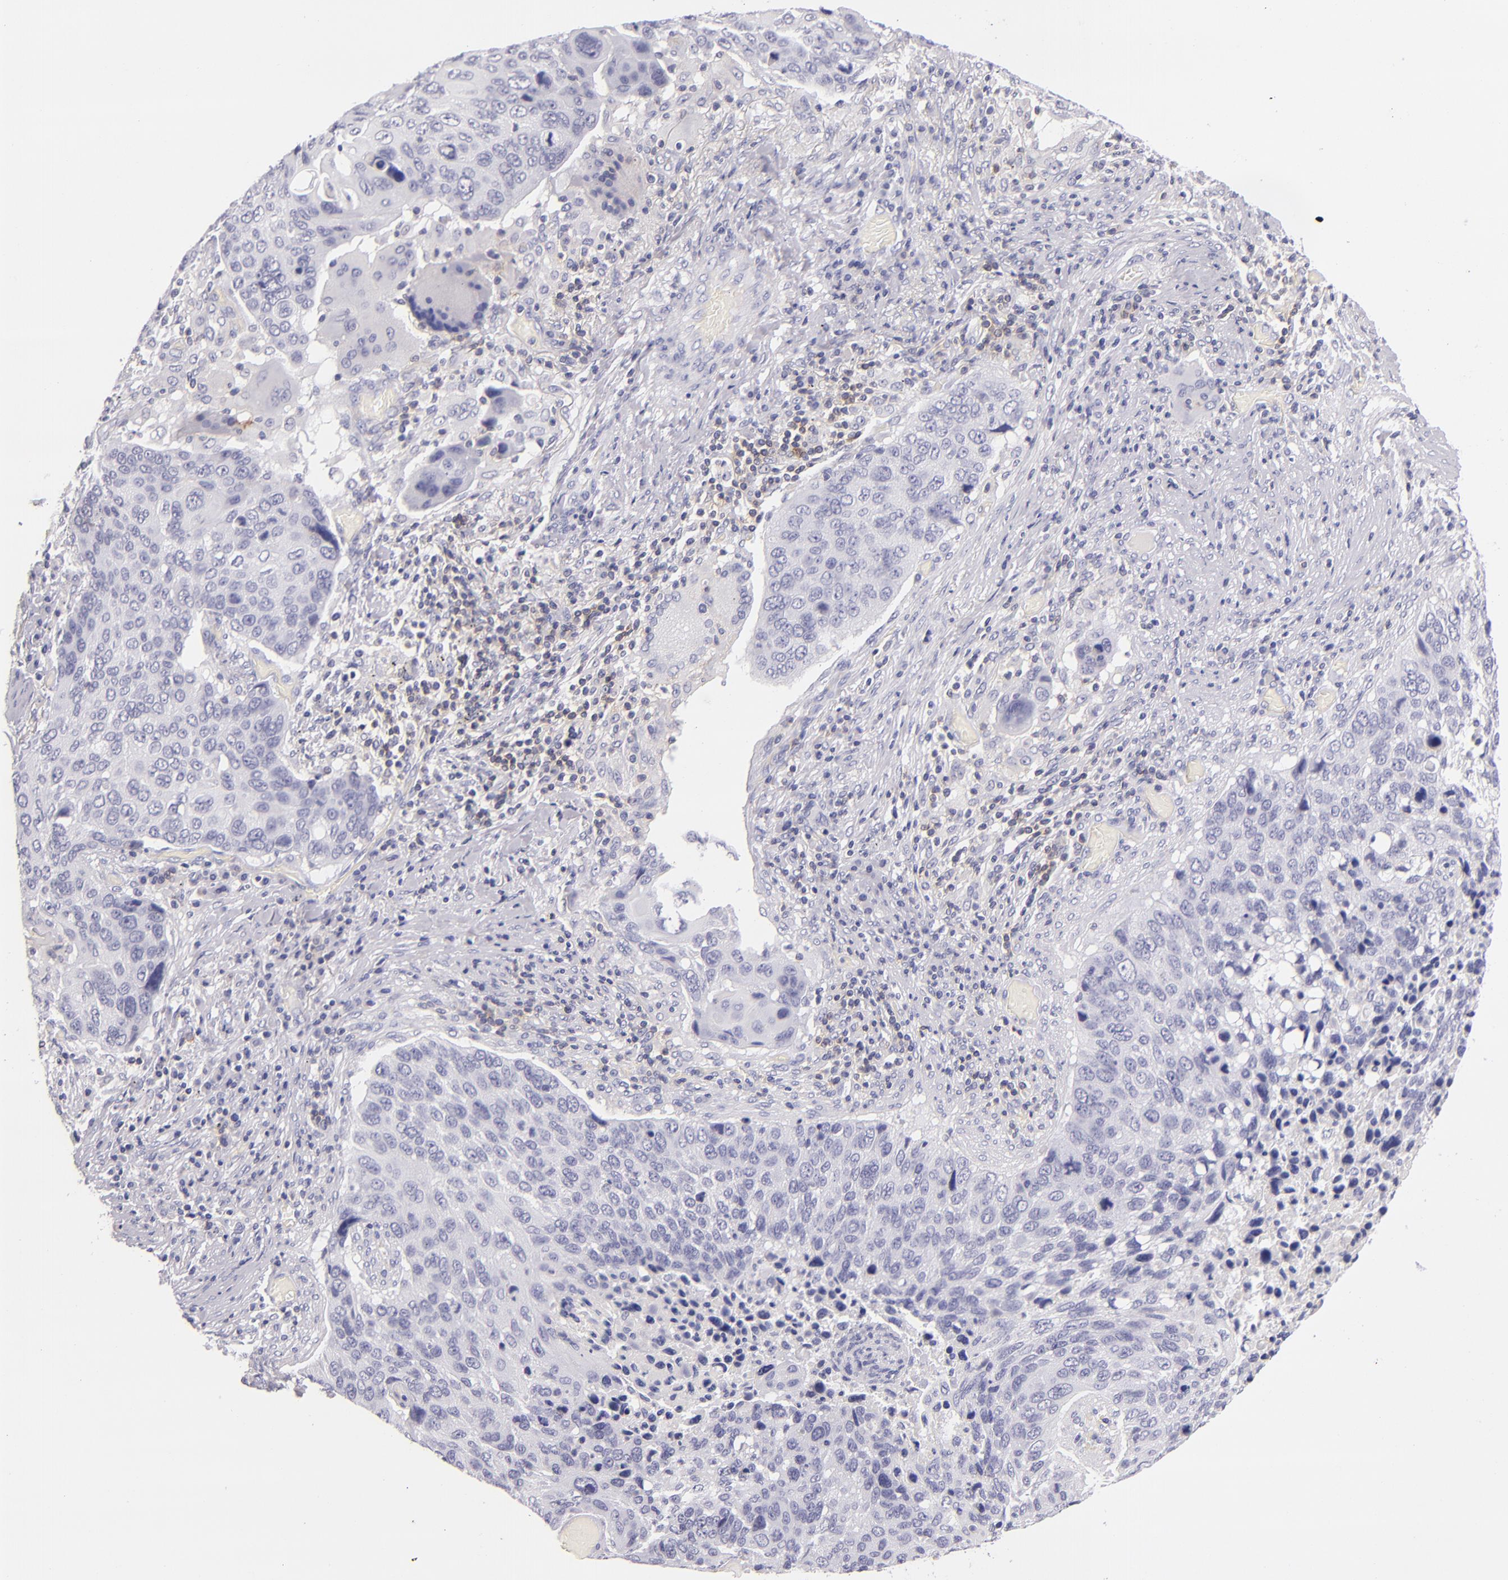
{"staining": {"intensity": "negative", "quantity": "none", "location": "none"}, "tissue": "lung cancer", "cell_type": "Tumor cells", "image_type": "cancer", "snomed": [{"axis": "morphology", "description": "Squamous cell carcinoma, NOS"}, {"axis": "topography", "description": "Lung"}], "caption": "Human lung cancer stained for a protein using immunohistochemistry (IHC) demonstrates no staining in tumor cells.", "gene": "CD48", "patient": {"sex": "male", "age": 68}}